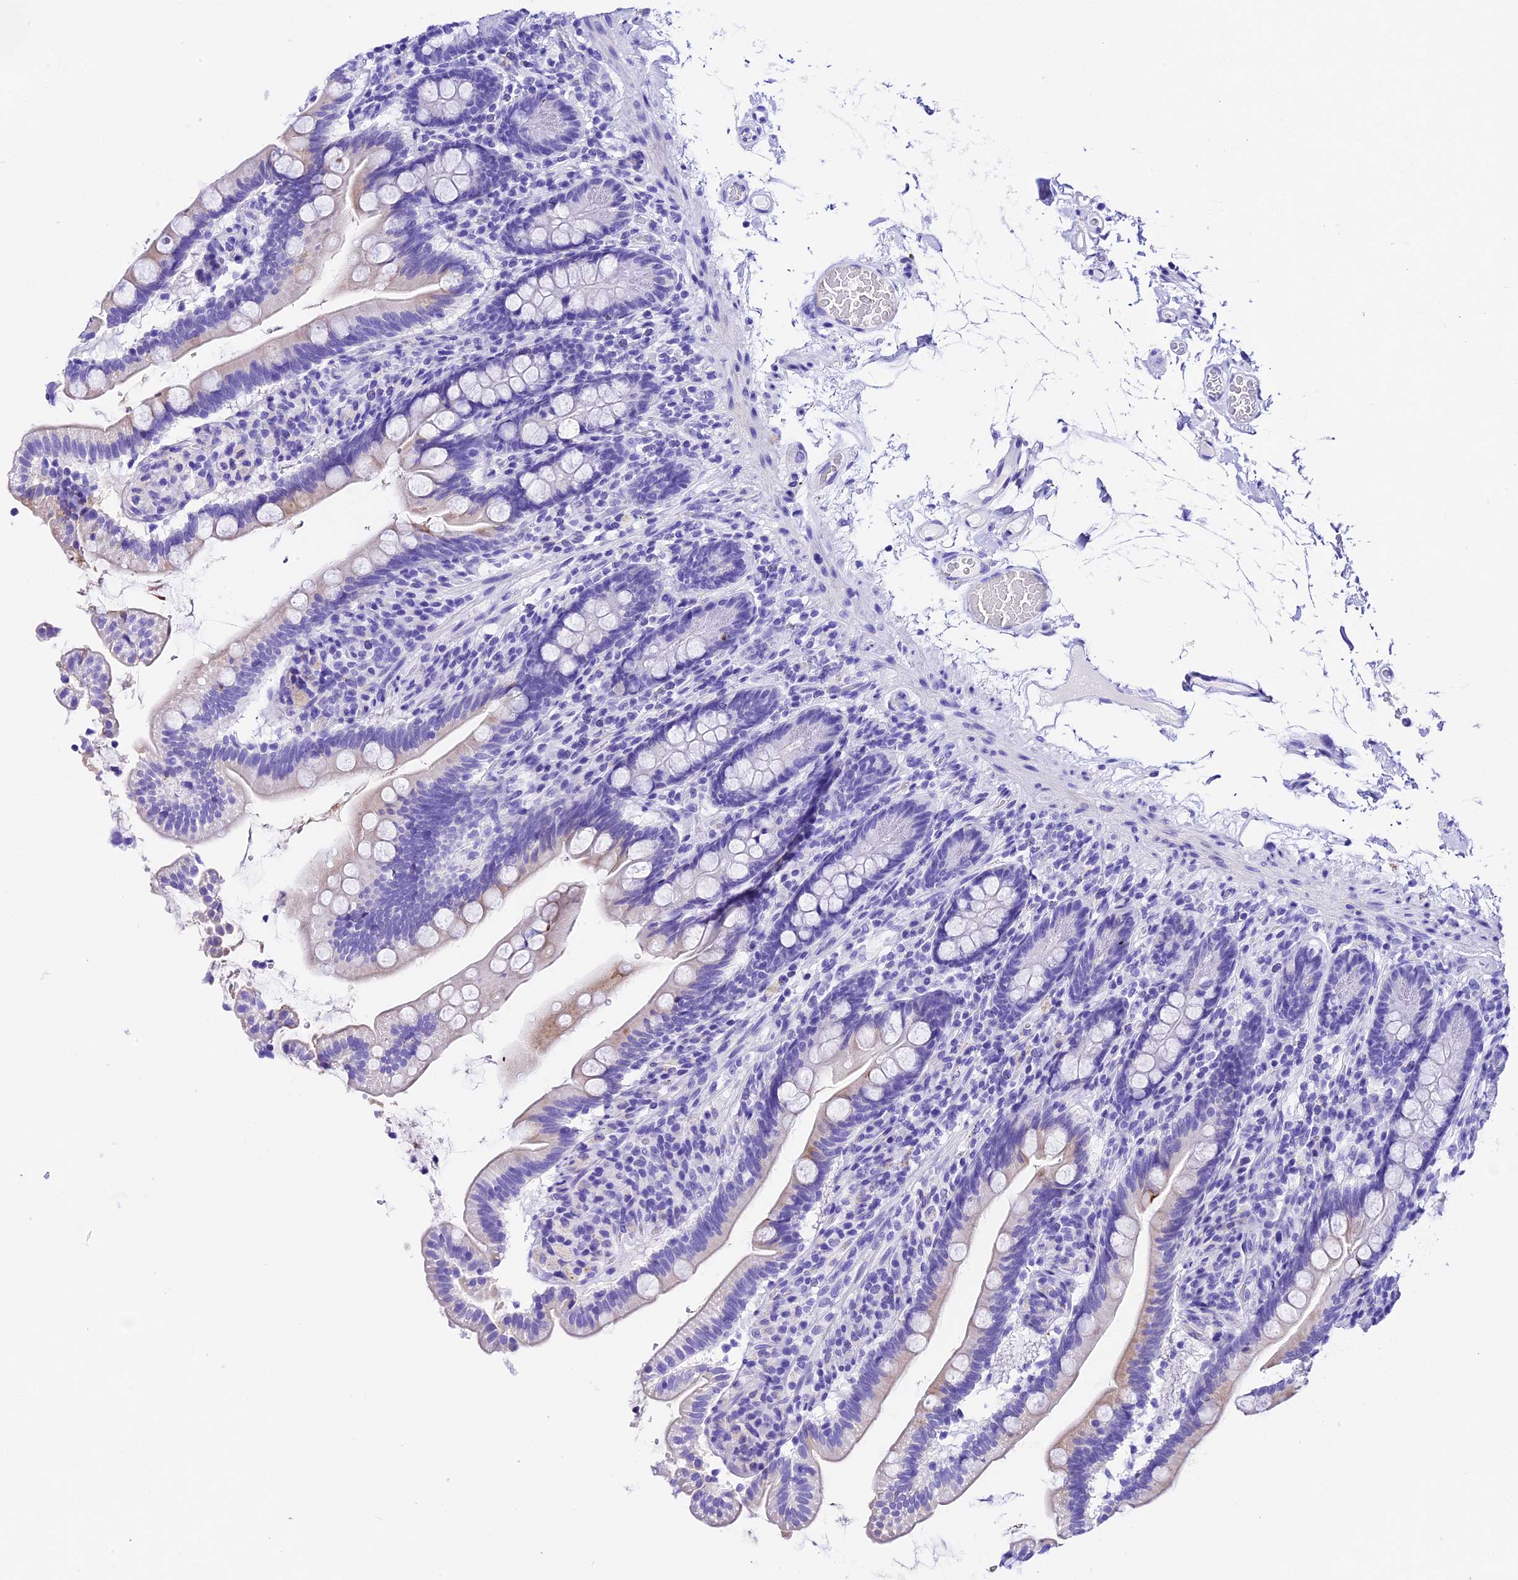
{"staining": {"intensity": "negative", "quantity": "none", "location": "none"}, "tissue": "small intestine", "cell_type": "Glandular cells", "image_type": "normal", "snomed": [{"axis": "morphology", "description": "Normal tissue, NOS"}, {"axis": "topography", "description": "Small intestine"}], "caption": "IHC image of benign small intestine: human small intestine stained with DAB displays no significant protein positivity in glandular cells.", "gene": "PSG11", "patient": {"sex": "female", "age": 64}}